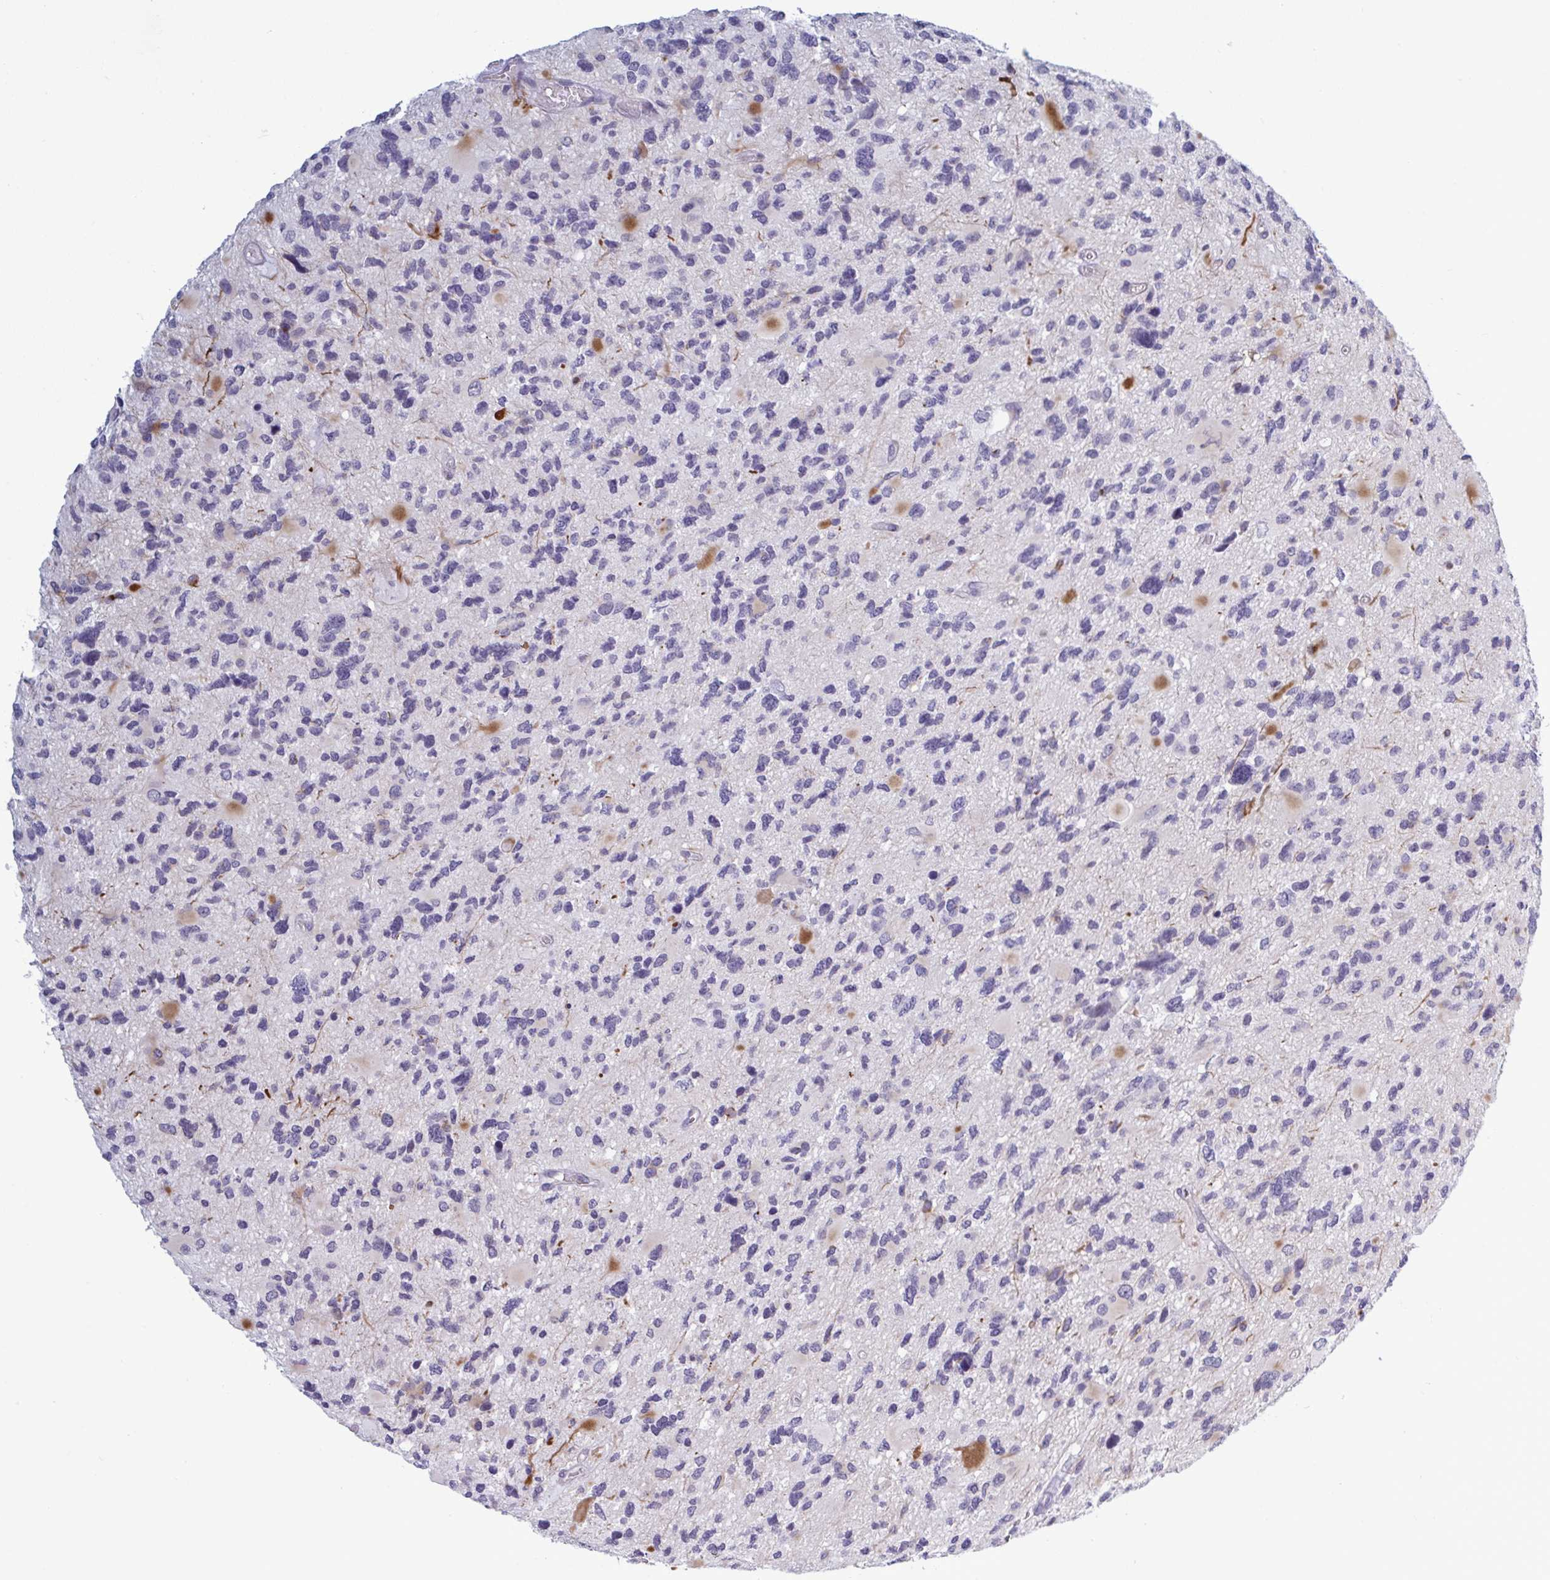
{"staining": {"intensity": "negative", "quantity": "none", "location": "none"}, "tissue": "glioma", "cell_type": "Tumor cells", "image_type": "cancer", "snomed": [{"axis": "morphology", "description": "Glioma, malignant, High grade"}, {"axis": "topography", "description": "Brain"}], "caption": "High magnification brightfield microscopy of glioma stained with DAB (3,3'-diaminobenzidine) (brown) and counterstained with hematoxylin (blue): tumor cells show no significant positivity.", "gene": "TCEAL8", "patient": {"sex": "female", "age": 11}}